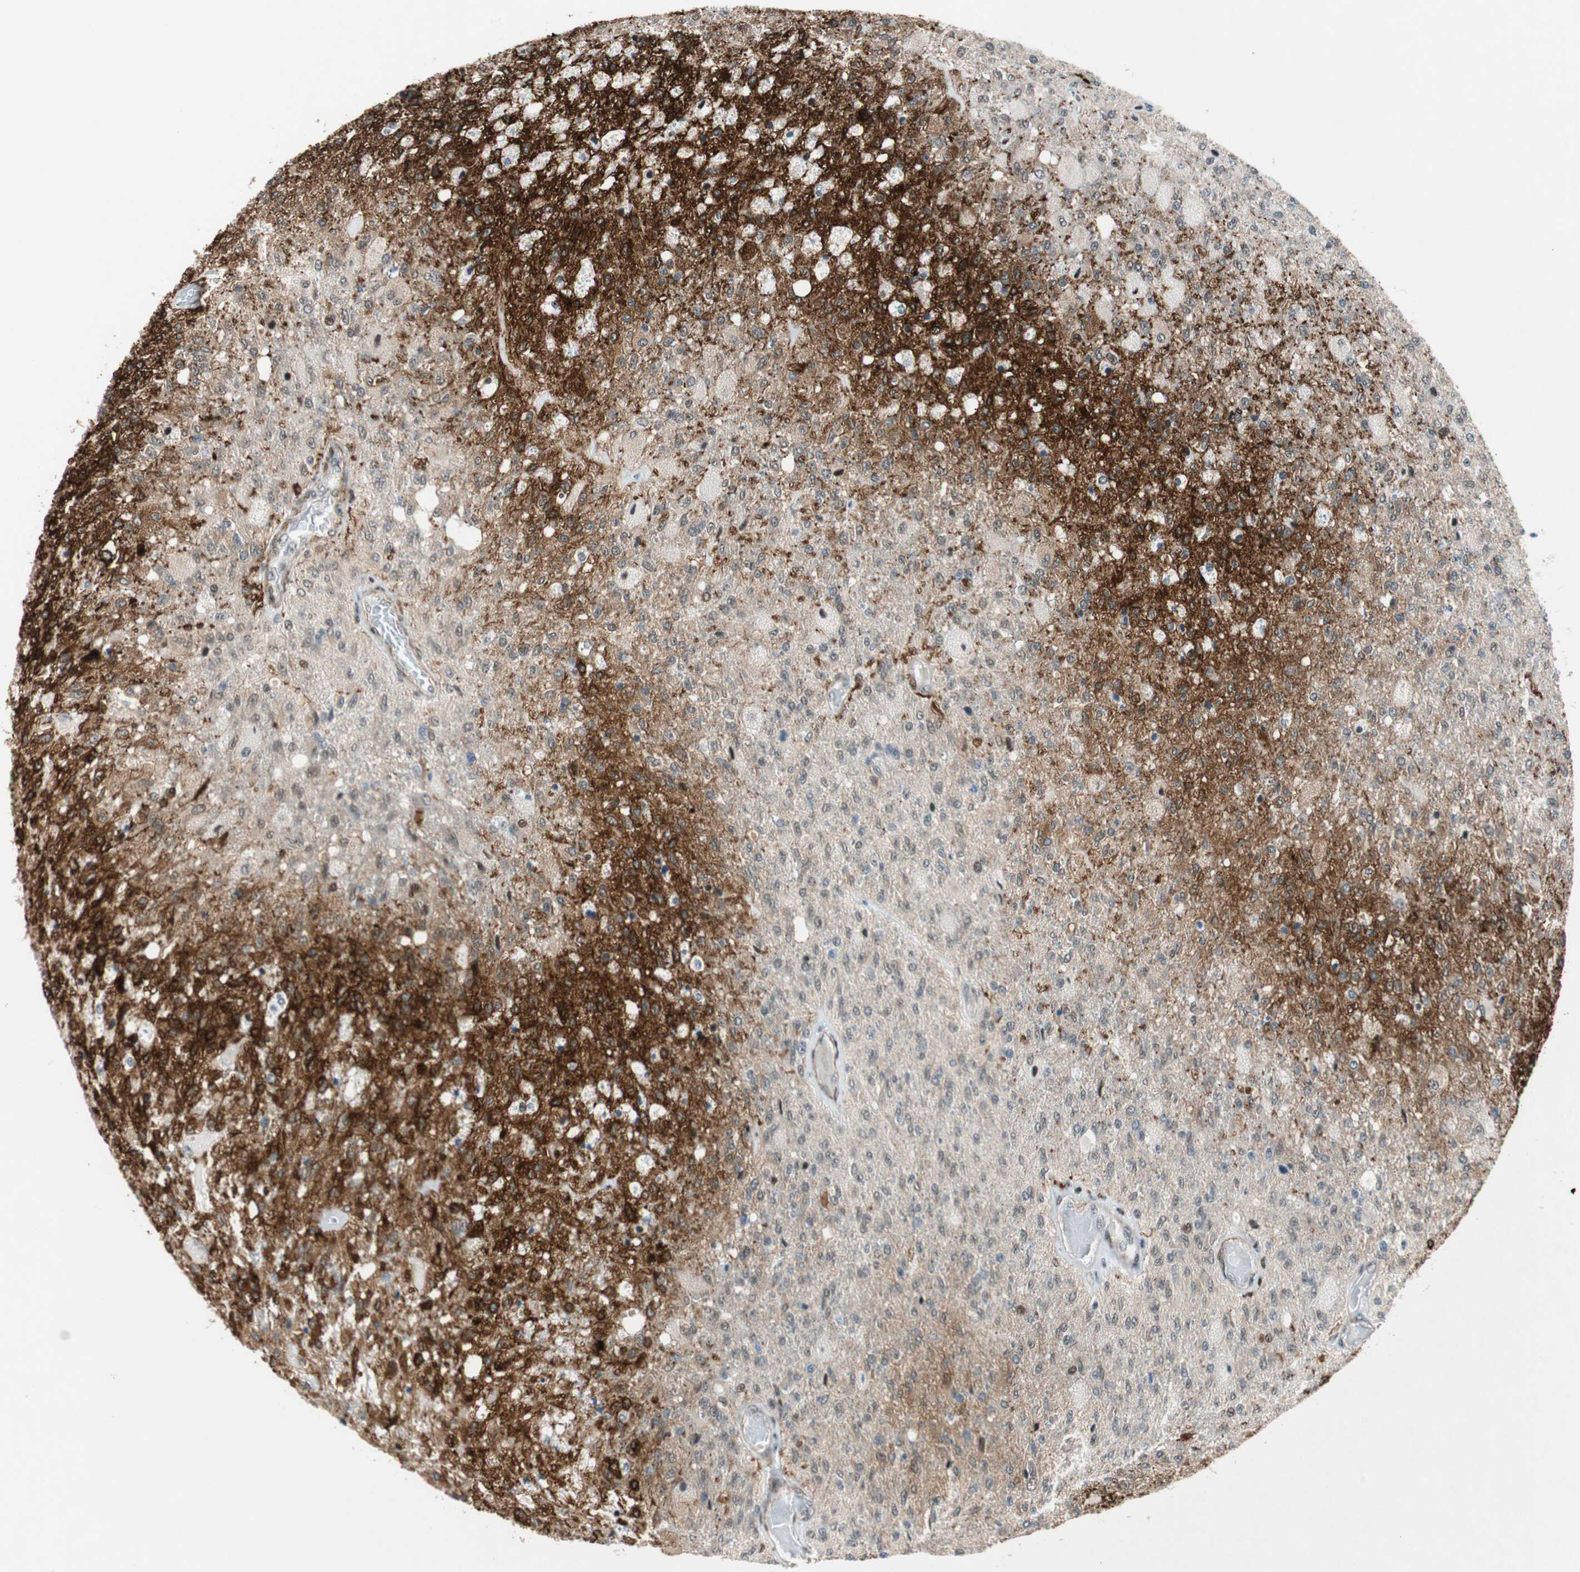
{"staining": {"intensity": "weak", "quantity": "<25%", "location": "nuclear"}, "tissue": "glioma", "cell_type": "Tumor cells", "image_type": "cancer", "snomed": [{"axis": "morphology", "description": "Normal tissue, NOS"}, {"axis": "morphology", "description": "Glioma, malignant, High grade"}, {"axis": "topography", "description": "Cerebral cortex"}], "caption": "There is no significant positivity in tumor cells of glioma.", "gene": "FBXO44", "patient": {"sex": "male", "age": 77}}